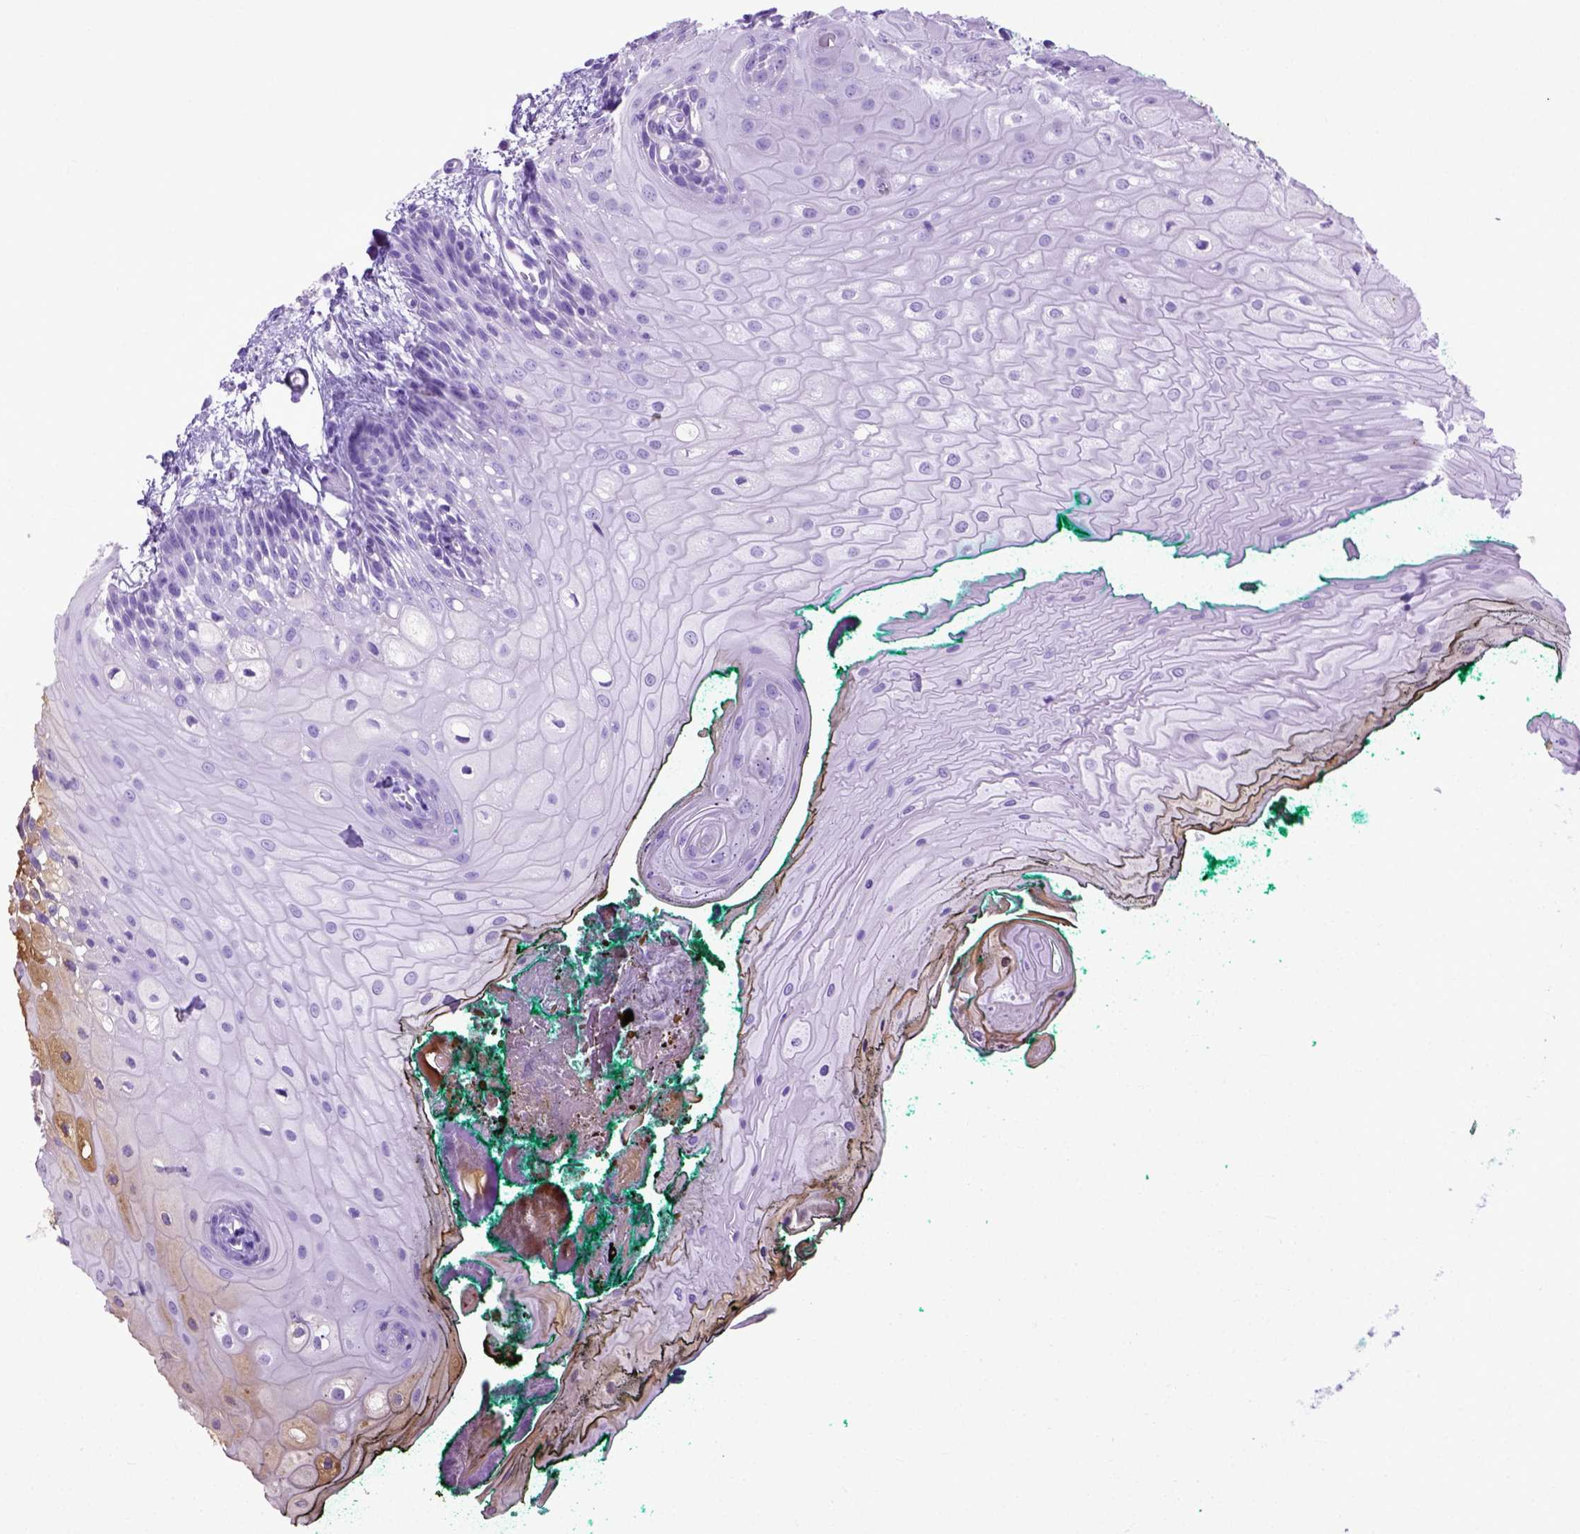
{"staining": {"intensity": "weak", "quantity": "<25%", "location": "cytoplasmic/membranous"}, "tissue": "oral mucosa", "cell_type": "Squamous epithelial cells", "image_type": "normal", "snomed": [{"axis": "morphology", "description": "Normal tissue, NOS"}, {"axis": "topography", "description": "Oral tissue"}], "caption": "Immunohistochemistry image of normal oral mucosa: human oral mucosa stained with DAB (3,3'-diaminobenzidine) shows no significant protein staining in squamous epithelial cells.", "gene": "ADAMTS8", "patient": {"sex": "female", "age": 68}}